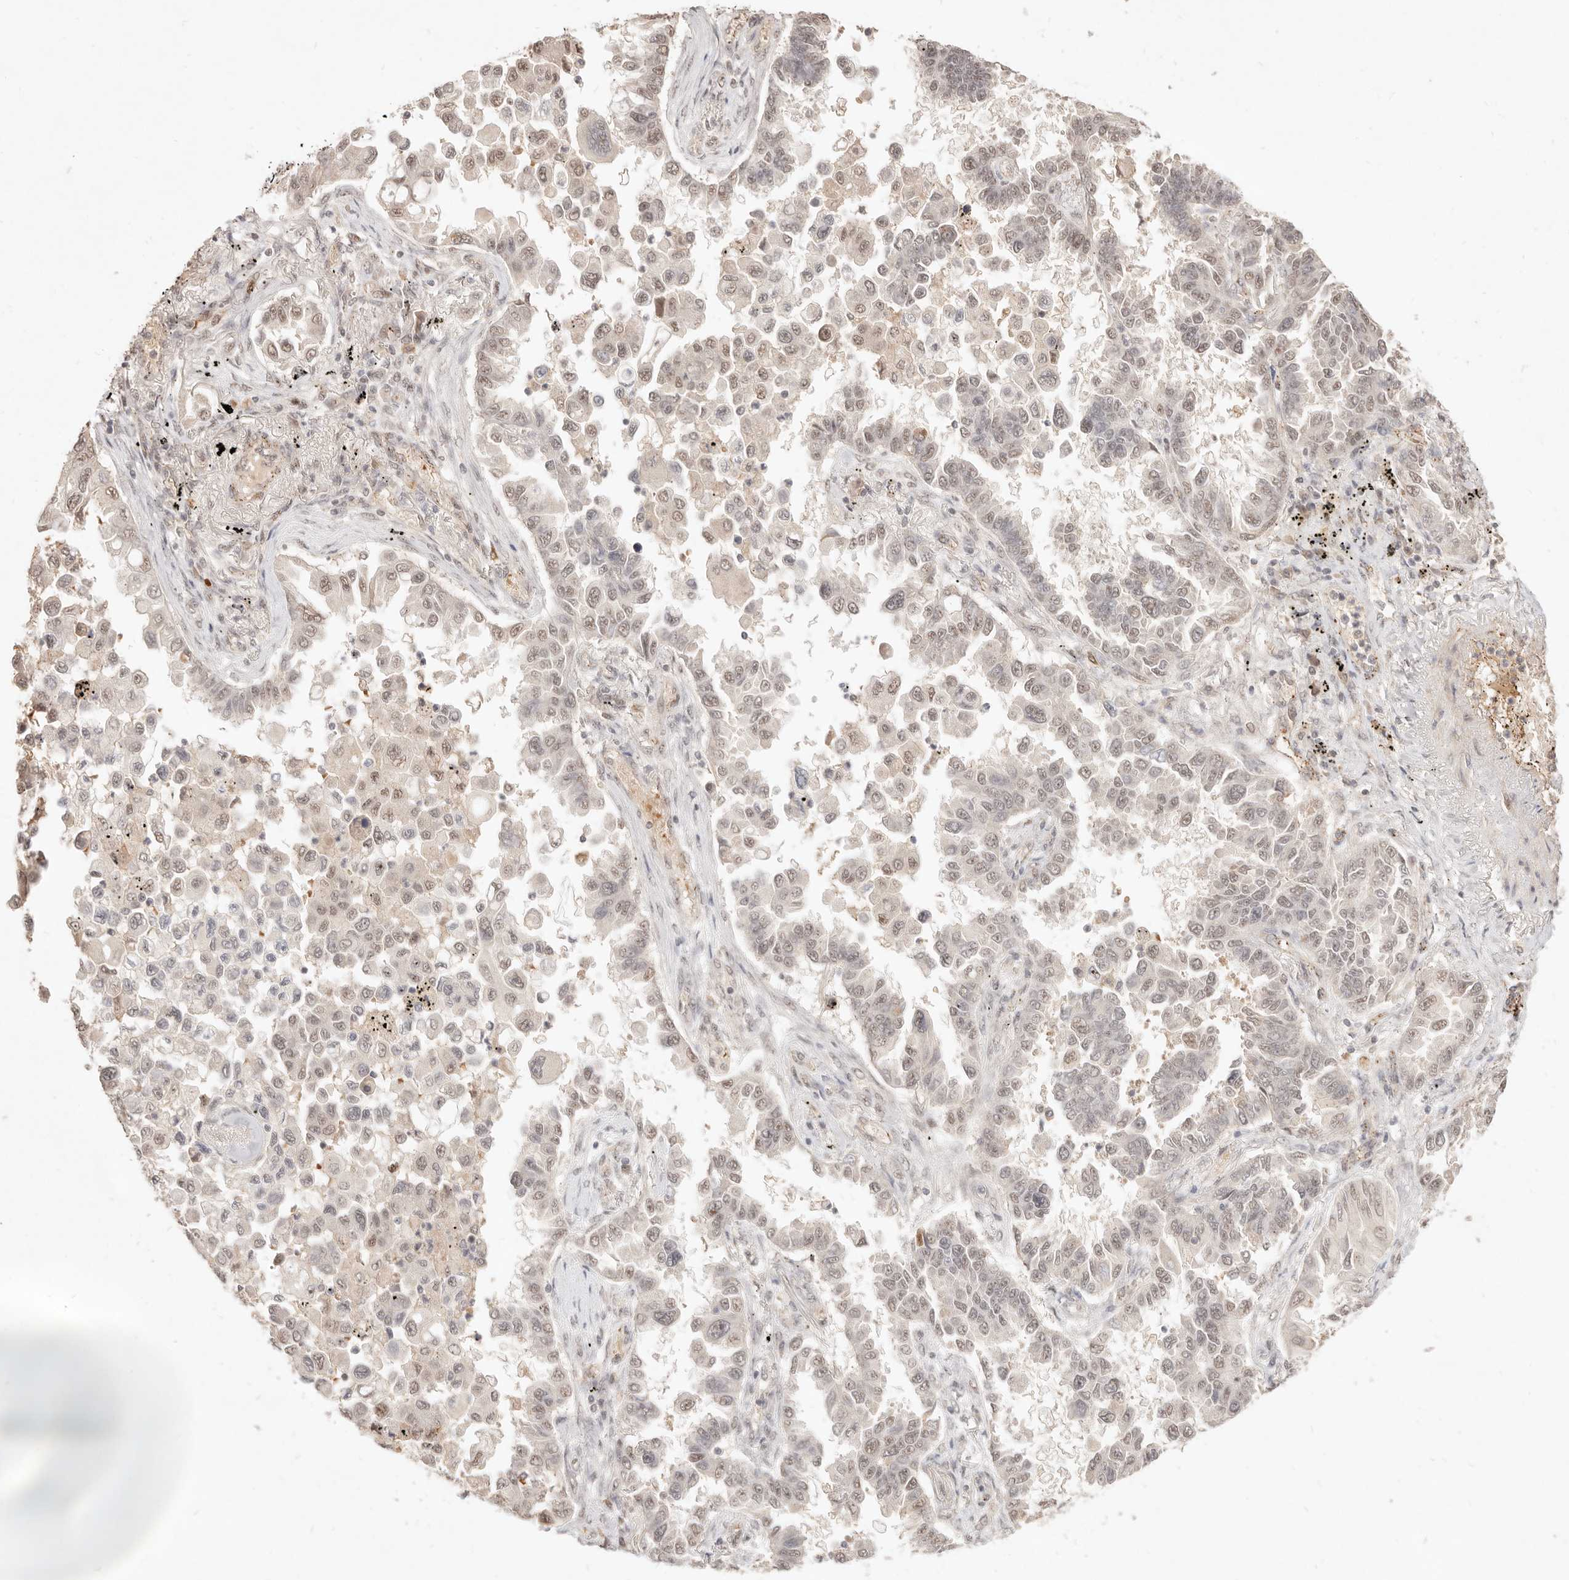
{"staining": {"intensity": "moderate", "quantity": ">75%", "location": "nuclear"}, "tissue": "lung cancer", "cell_type": "Tumor cells", "image_type": "cancer", "snomed": [{"axis": "morphology", "description": "Adenocarcinoma, NOS"}, {"axis": "topography", "description": "Lung"}], "caption": "IHC histopathology image of neoplastic tissue: human lung adenocarcinoma stained using IHC exhibits medium levels of moderate protein expression localized specifically in the nuclear of tumor cells, appearing as a nuclear brown color.", "gene": "MEP1A", "patient": {"sex": "female", "age": 67}}